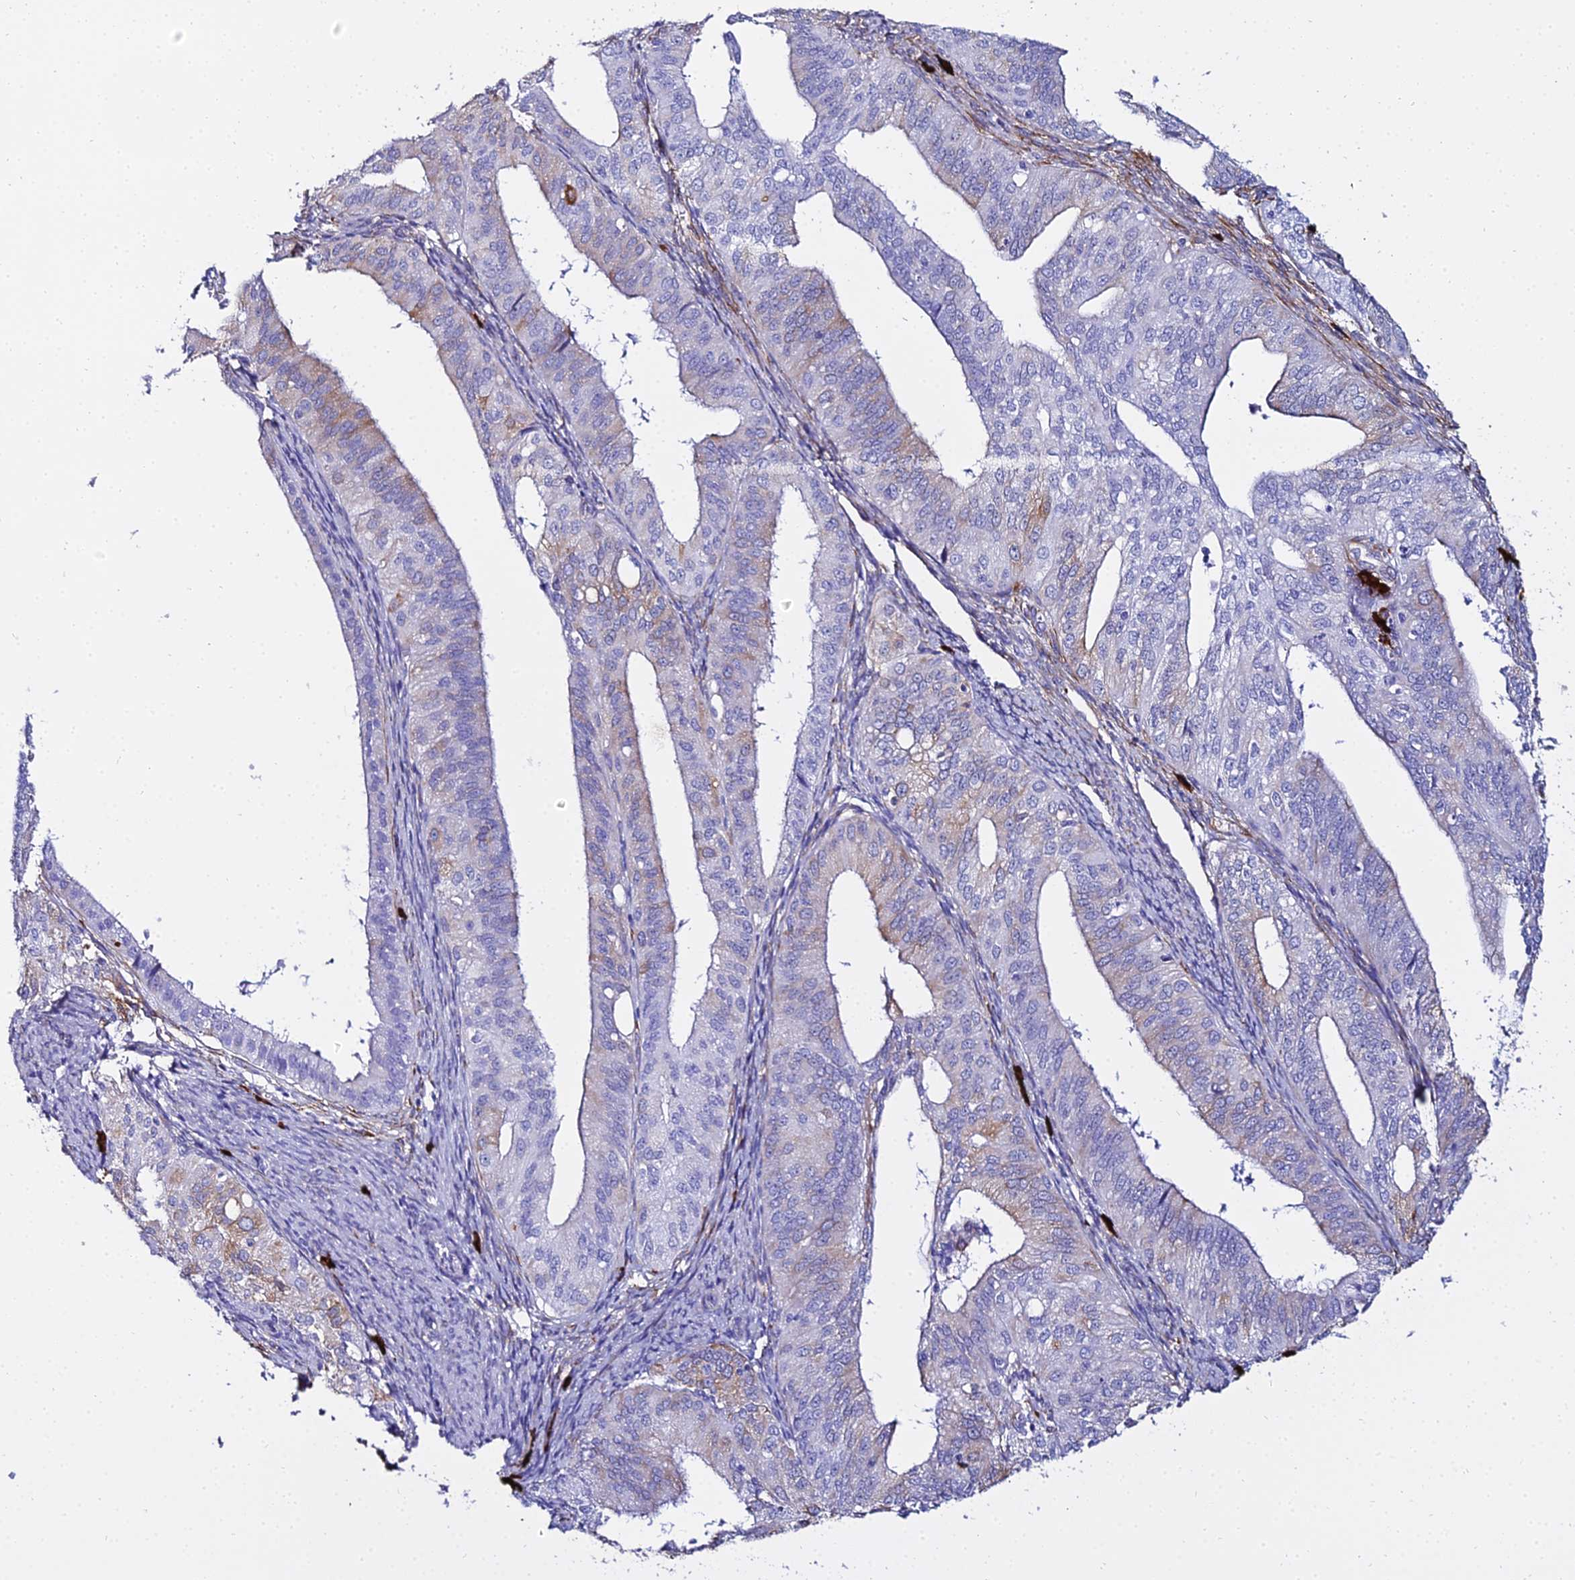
{"staining": {"intensity": "moderate", "quantity": "<25%", "location": "cytoplasmic/membranous"}, "tissue": "endometrial cancer", "cell_type": "Tumor cells", "image_type": "cancer", "snomed": [{"axis": "morphology", "description": "Adenocarcinoma, NOS"}, {"axis": "topography", "description": "Endometrium"}], "caption": "This is an image of immunohistochemistry staining of endometrial adenocarcinoma, which shows moderate staining in the cytoplasmic/membranous of tumor cells.", "gene": "TXNDC5", "patient": {"sex": "female", "age": 50}}